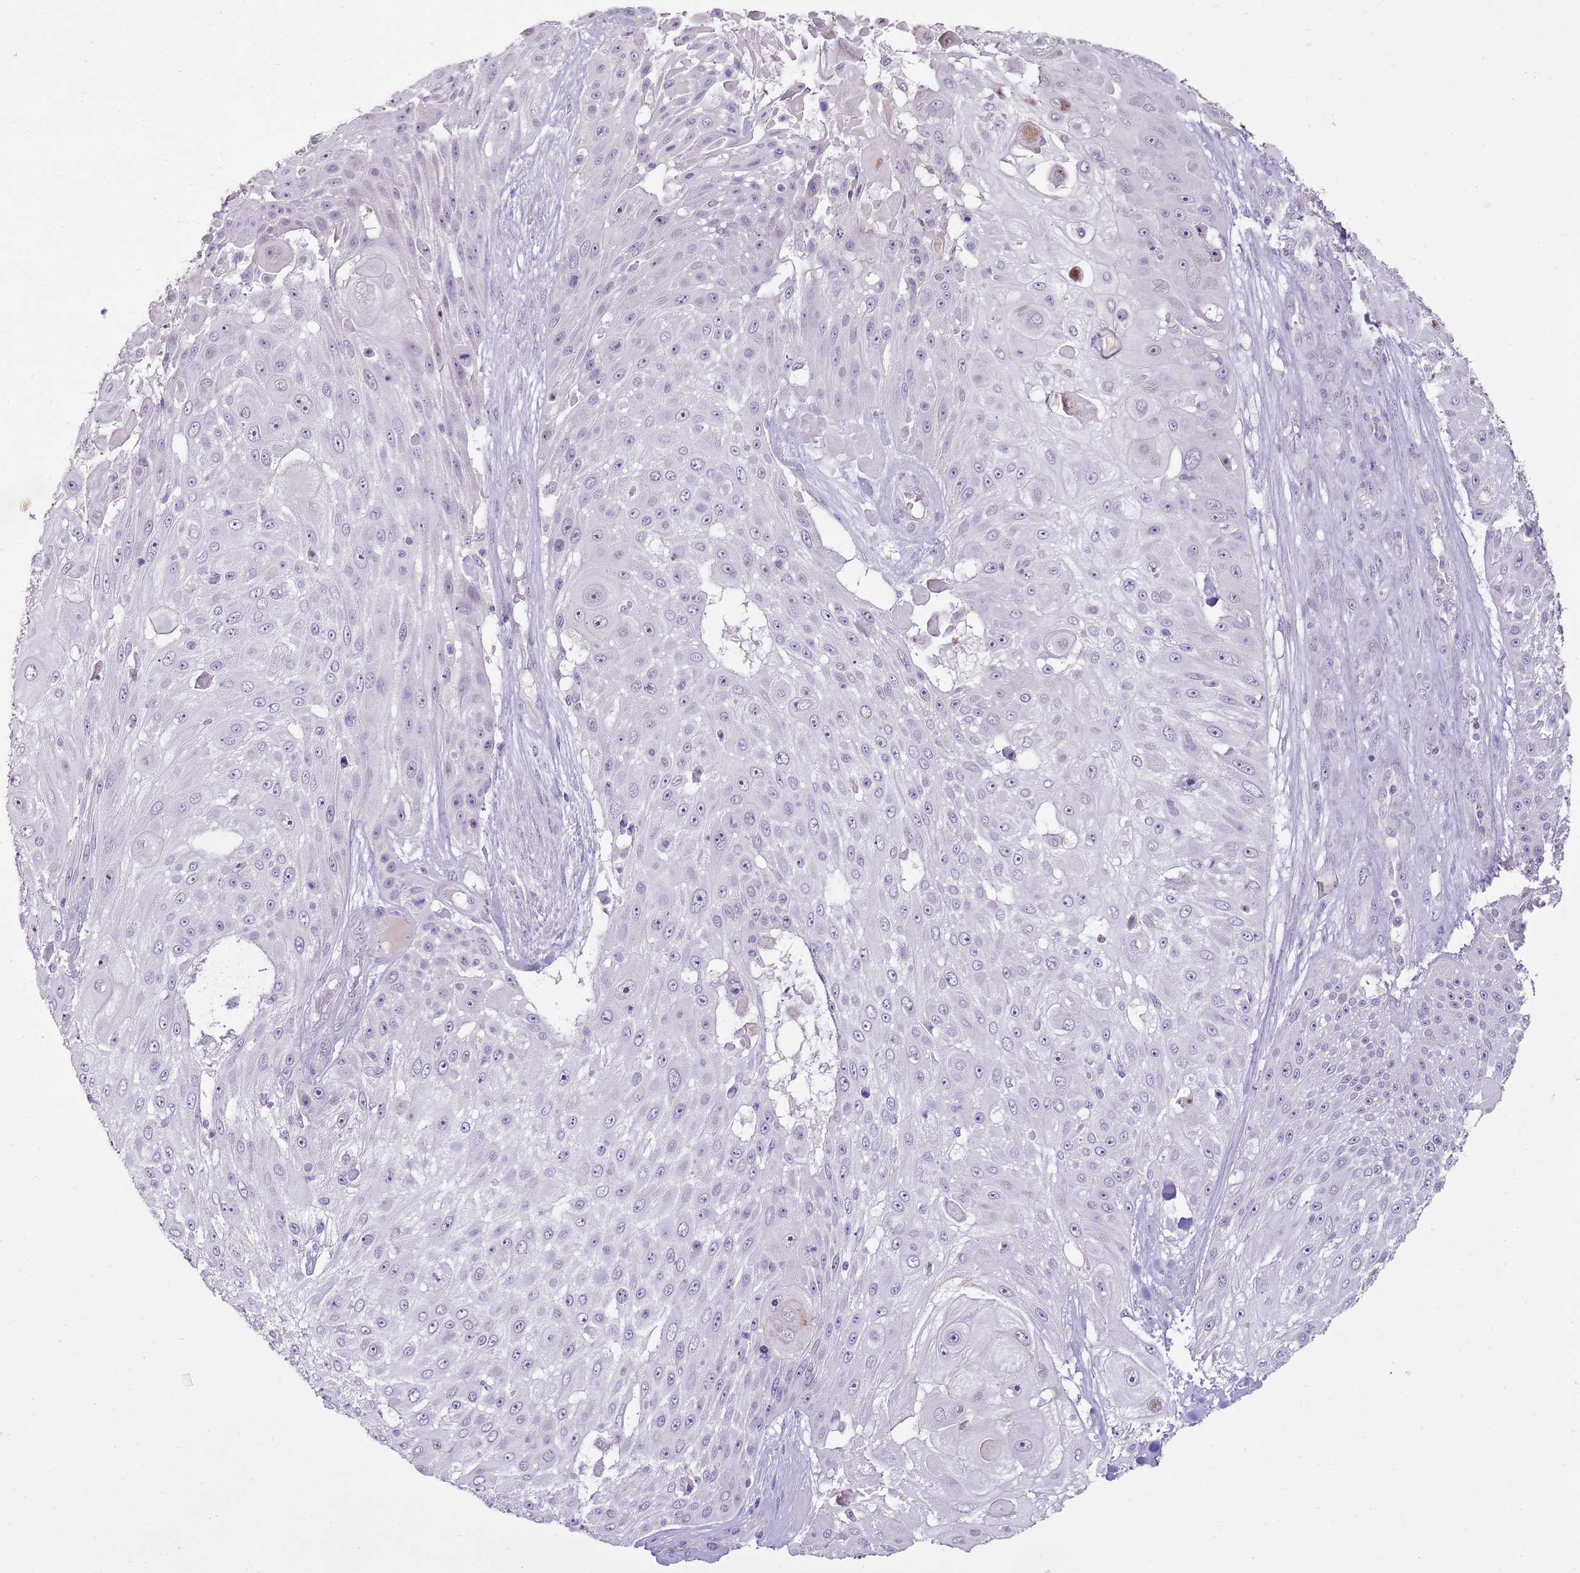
{"staining": {"intensity": "negative", "quantity": "none", "location": "none"}, "tissue": "skin cancer", "cell_type": "Tumor cells", "image_type": "cancer", "snomed": [{"axis": "morphology", "description": "Squamous cell carcinoma, NOS"}, {"axis": "topography", "description": "Skin"}], "caption": "A high-resolution histopathology image shows immunohistochemistry staining of skin squamous cell carcinoma, which demonstrates no significant expression in tumor cells.", "gene": "XPO7", "patient": {"sex": "female", "age": 86}}